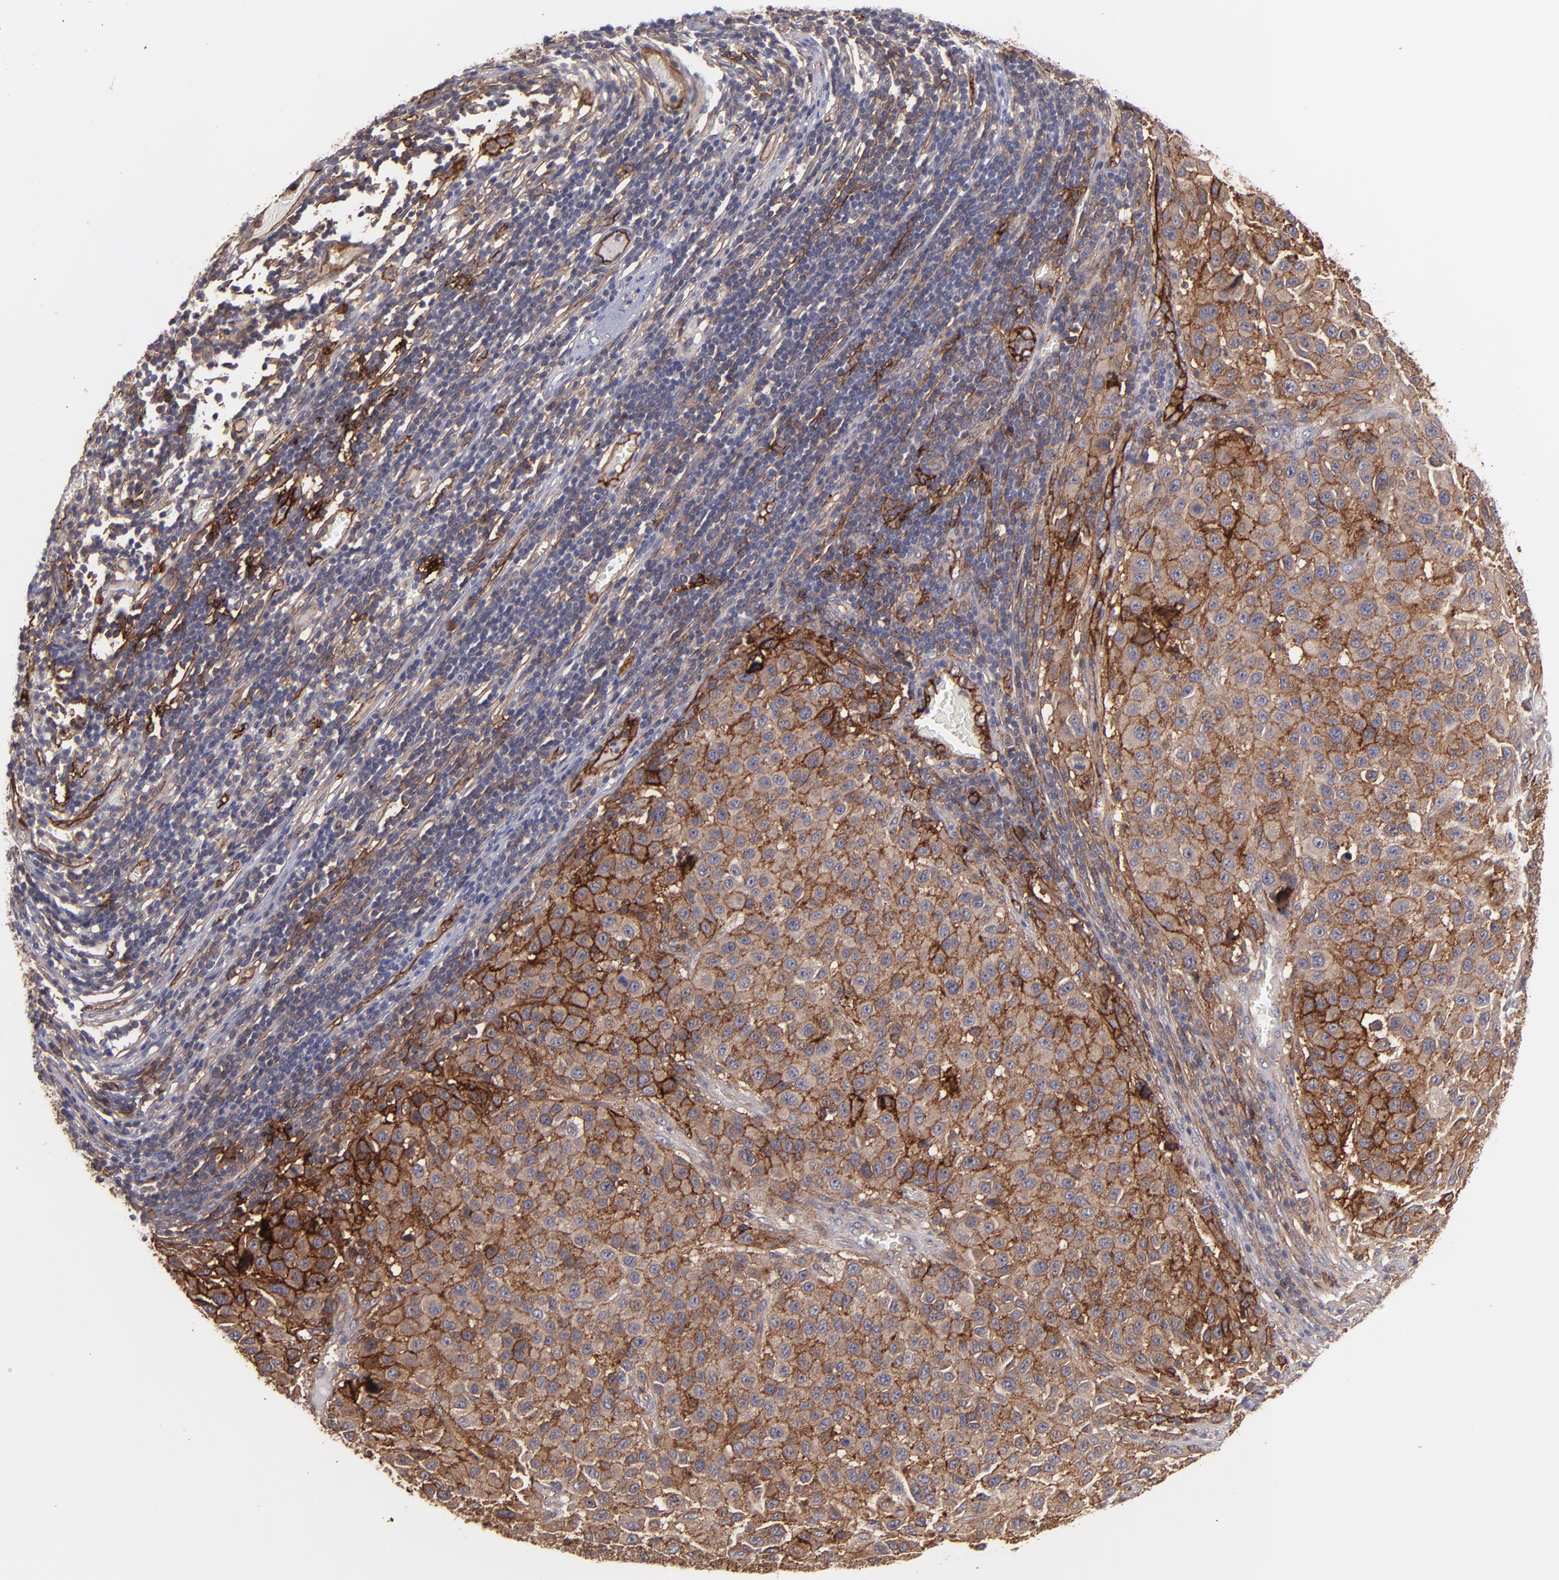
{"staining": {"intensity": "moderate", "quantity": ">75%", "location": "cytoplasmic/membranous"}, "tissue": "melanoma", "cell_type": "Tumor cells", "image_type": "cancer", "snomed": [{"axis": "morphology", "description": "Malignant melanoma, Metastatic site"}, {"axis": "topography", "description": "Lymph node"}], "caption": "IHC of human melanoma reveals medium levels of moderate cytoplasmic/membranous staining in approximately >75% of tumor cells. (Stains: DAB in brown, nuclei in blue, Microscopy: brightfield microscopy at high magnification).", "gene": "ICAM1", "patient": {"sex": "male", "age": 61}}